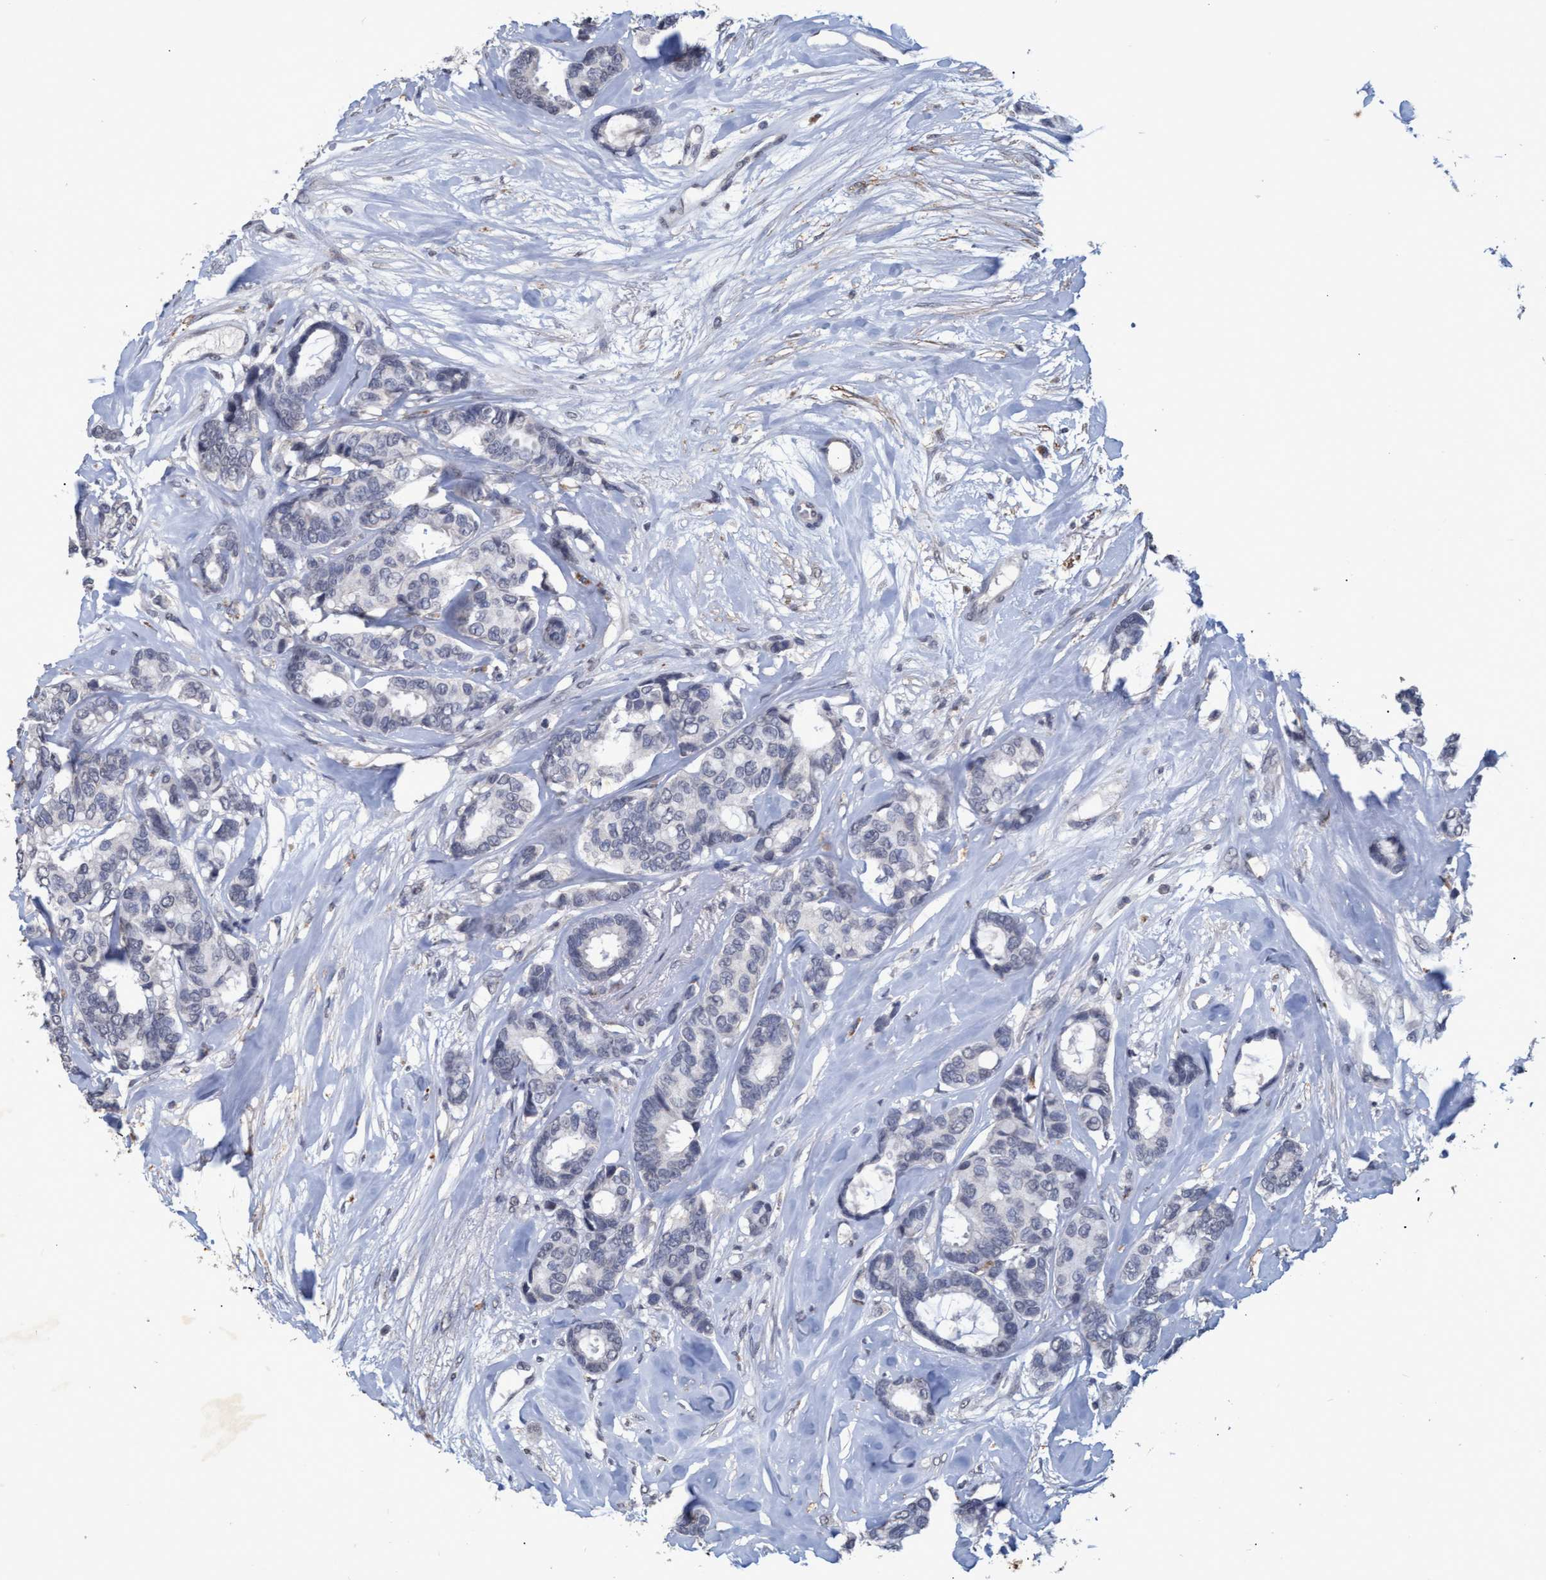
{"staining": {"intensity": "negative", "quantity": "none", "location": "none"}, "tissue": "breast cancer", "cell_type": "Tumor cells", "image_type": "cancer", "snomed": [{"axis": "morphology", "description": "Duct carcinoma"}, {"axis": "topography", "description": "Breast"}], "caption": "DAB immunohistochemical staining of human breast infiltrating ductal carcinoma reveals no significant staining in tumor cells. (Brightfield microscopy of DAB immunohistochemistry (IHC) at high magnification).", "gene": "GALC", "patient": {"sex": "female", "age": 87}}